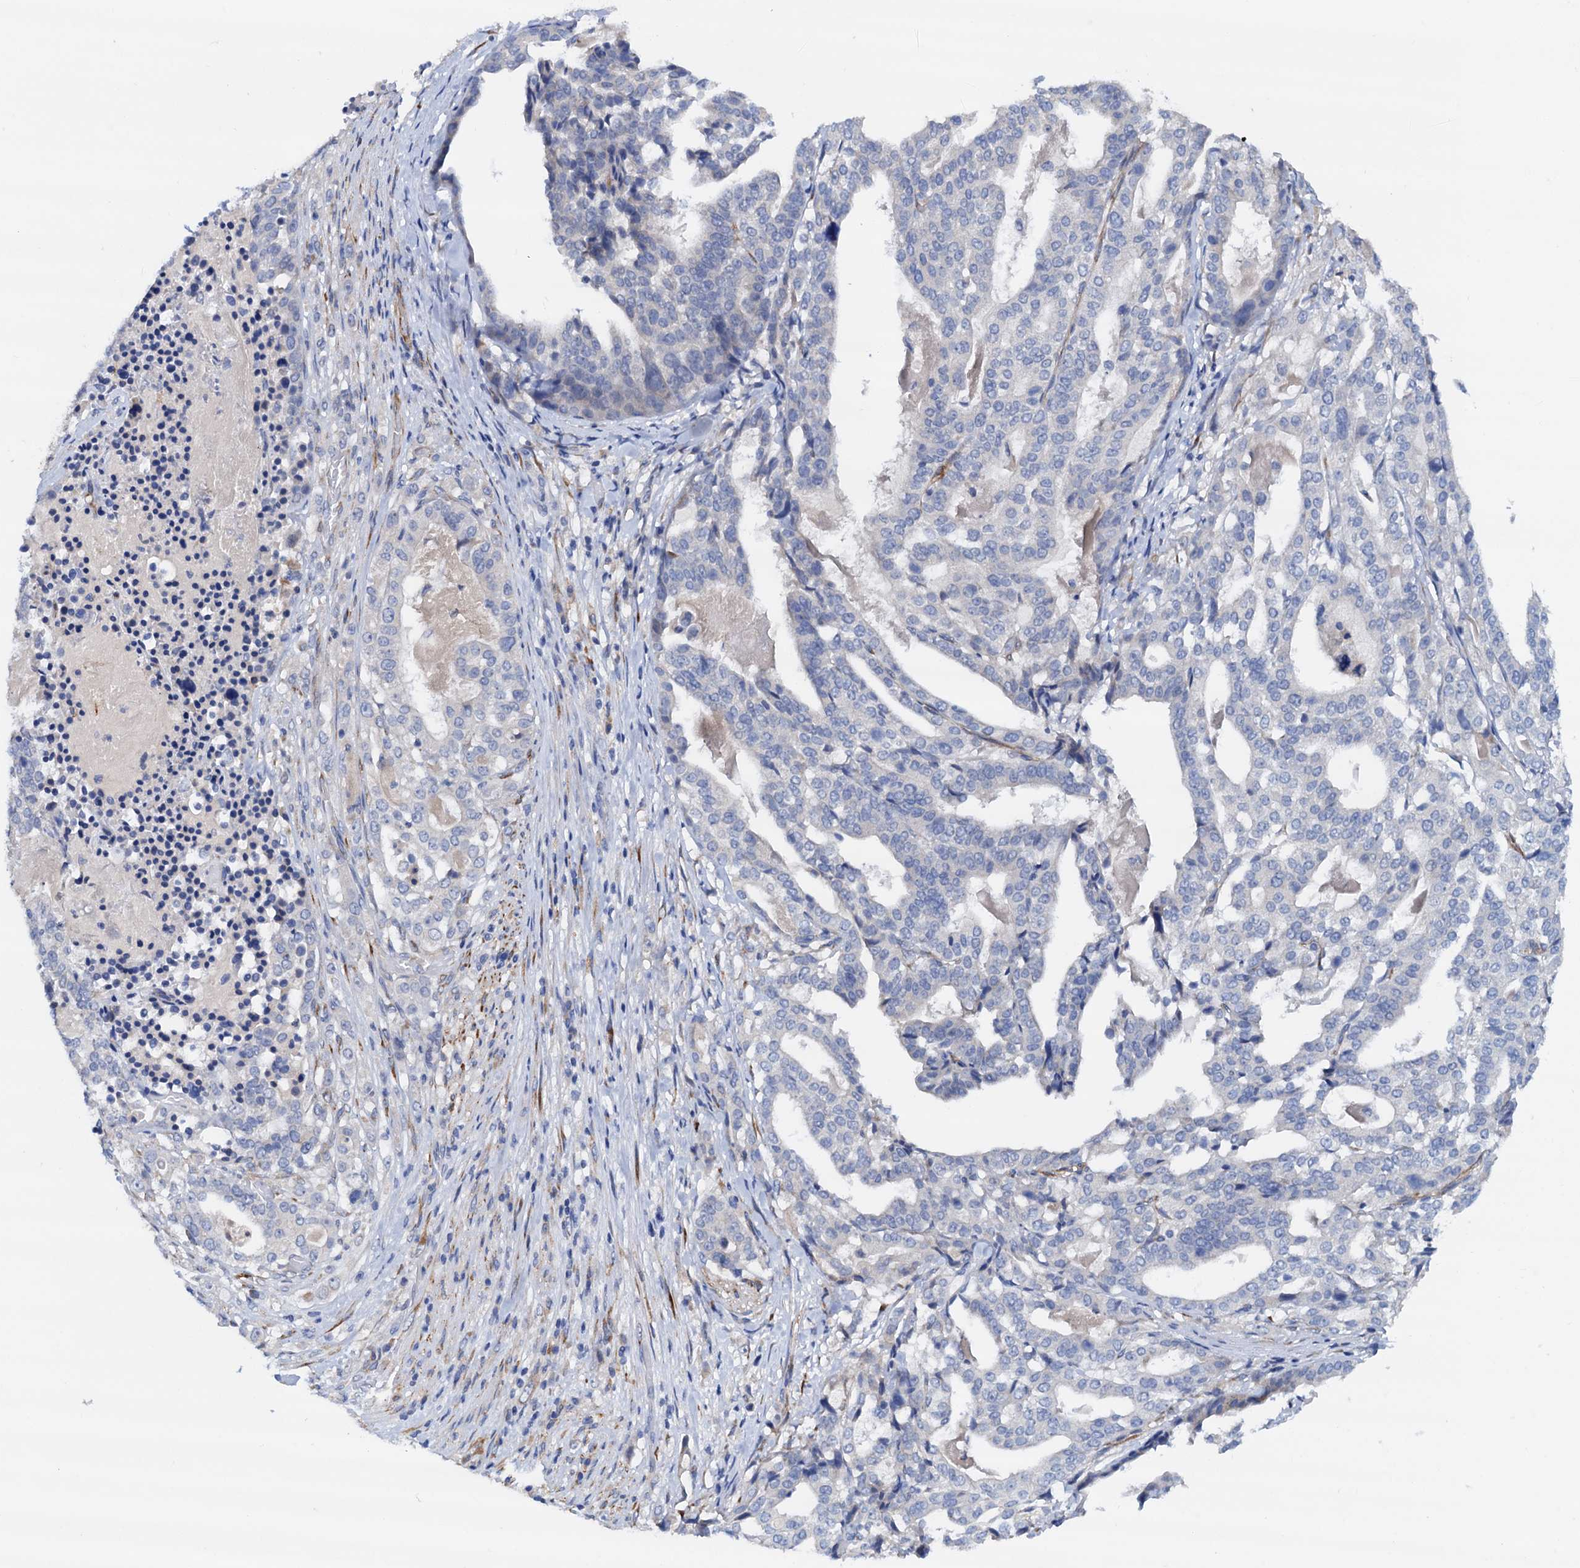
{"staining": {"intensity": "negative", "quantity": "none", "location": "none"}, "tissue": "stomach cancer", "cell_type": "Tumor cells", "image_type": "cancer", "snomed": [{"axis": "morphology", "description": "Adenocarcinoma, NOS"}, {"axis": "topography", "description": "Stomach"}], "caption": "DAB immunohistochemical staining of stomach adenocarcinoma shows no significant positivity in tumor cells.", "gene": "RASSF9", "patient": {"sex": "male", "age": 48}}